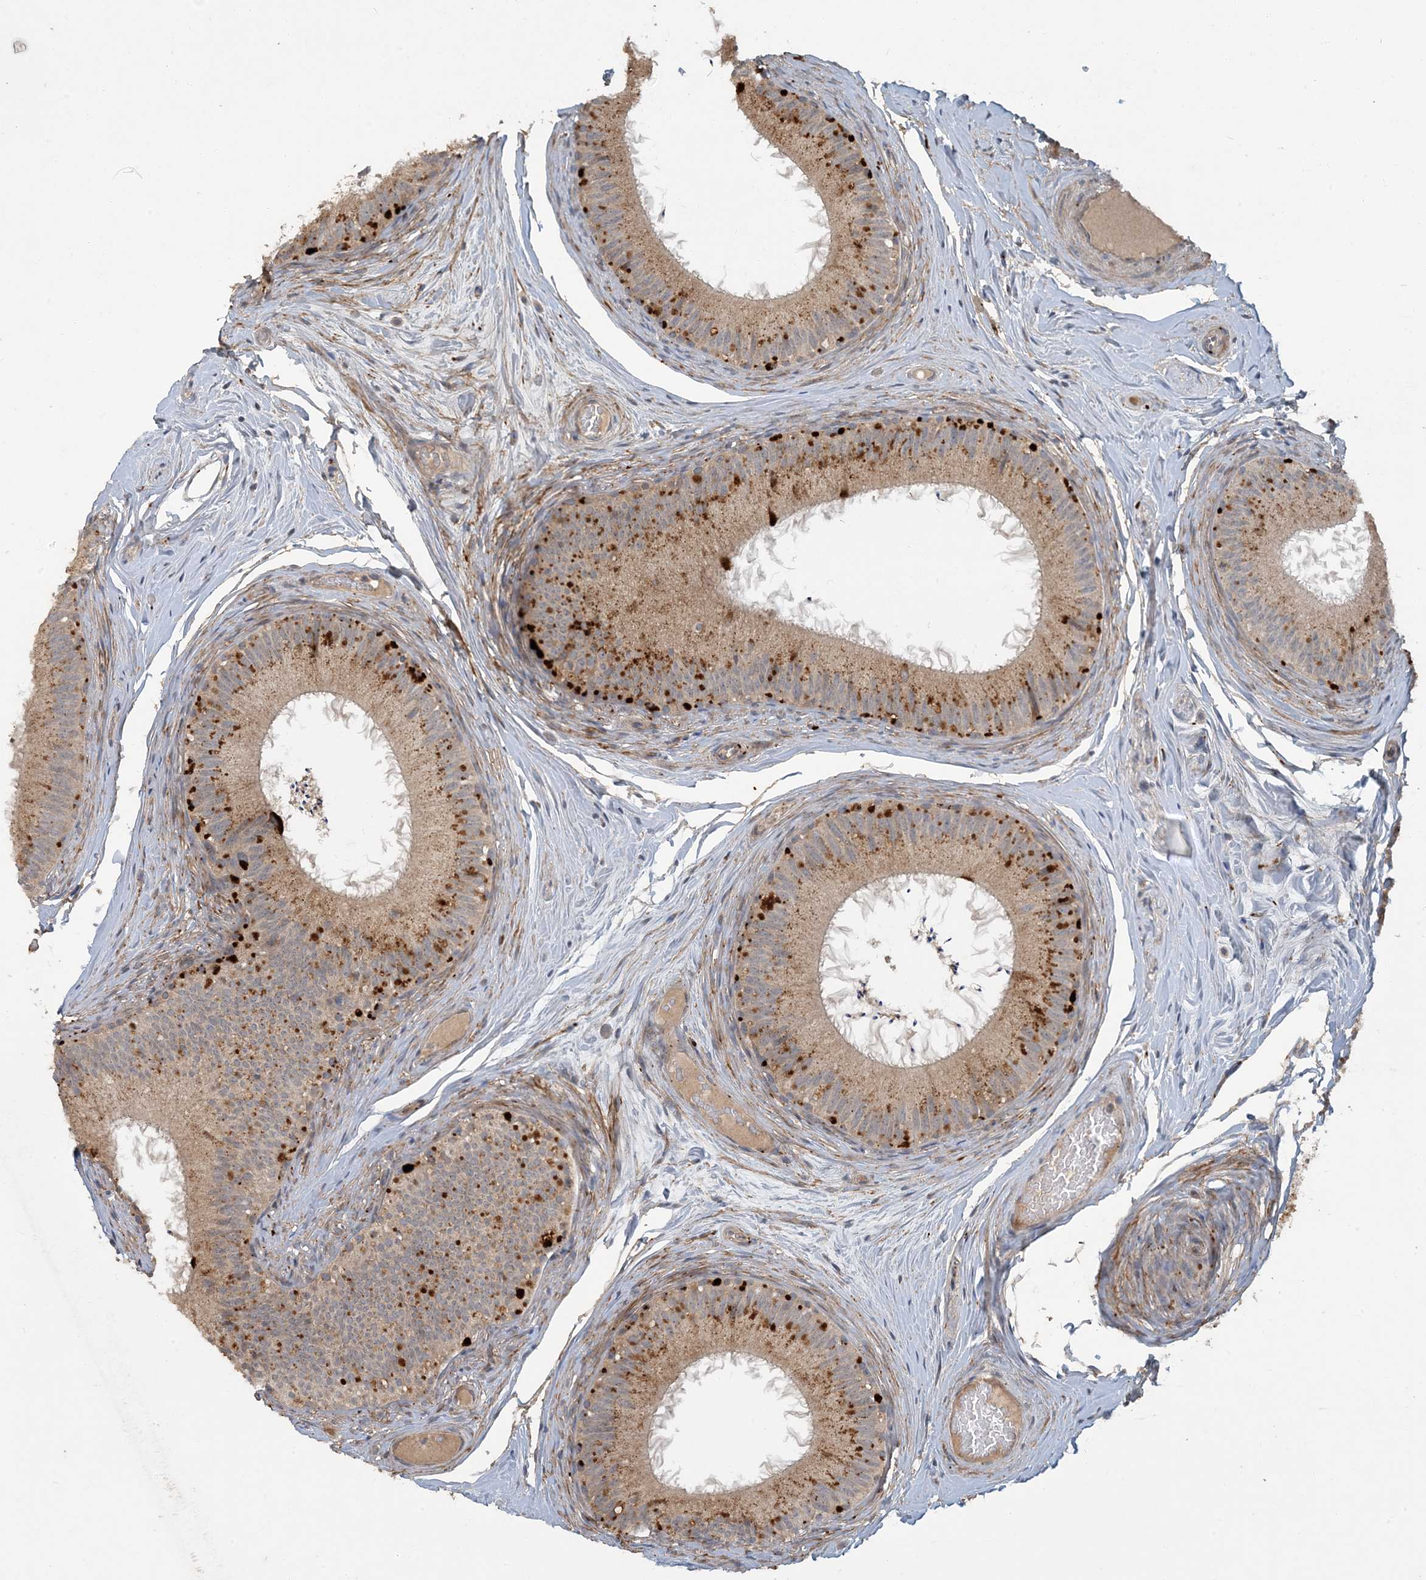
{"staining": {"intensity": "strong", "quantity": ">75%", "location": "cytoplasmic/membranous"}, "tissue": "epididymis", "cell_type": "Glandular cells", "image_type": "normal", "snomed": [{"axis": "morphology", "description": "Normal tissue, NOS"}, {"axis": "topography", "description": "Epididymis"}], "caption": "Glandular cells exhibit high levels of strong cytoplasmic/membranous staining in about >75% of cells in unremarkable human epididymis. (brown staining indicates protein expression, while blue staining denotes nuclei).", "gene": "LTN1", "patient": {"sex": "male", "age": 50}}